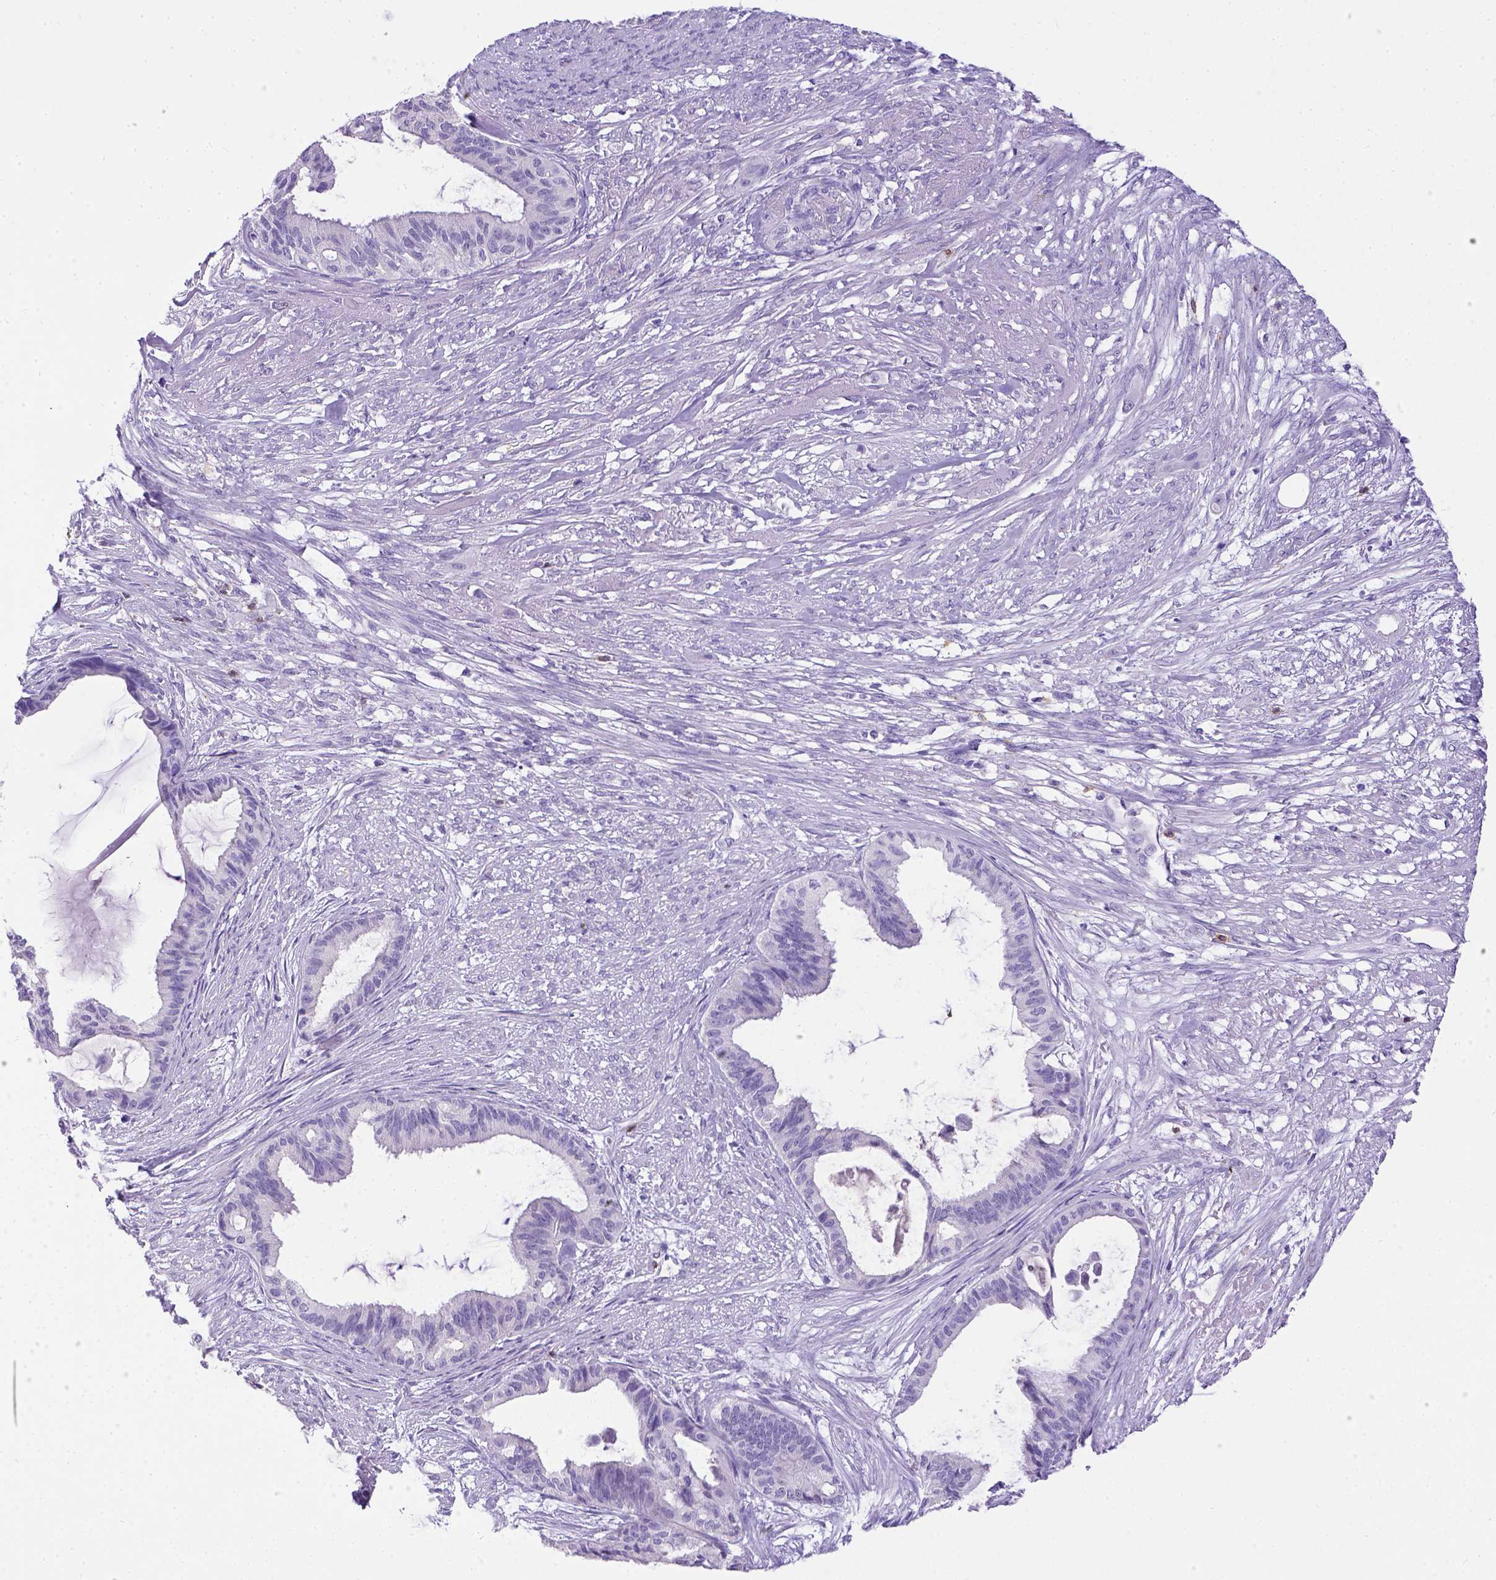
{"staining": {"intensity": "negative", "quantity": "none", "location": "none"}, "tissue": "endometrial cancer", "cell_type": "Tumor cells", "image_type": "cancer", "snomed": [{"axis": "morphology", "description": "Adenocarcinoma, NOS"}, {"axis": "topography", "description": "Endometrium"}], "caption": "Protein analysis of adenocarcinoma (endometrial) demonstrates no significant expression in tumor cells.", "gene": "CD3E", "patient": {"sex": "female", "age": 86}}